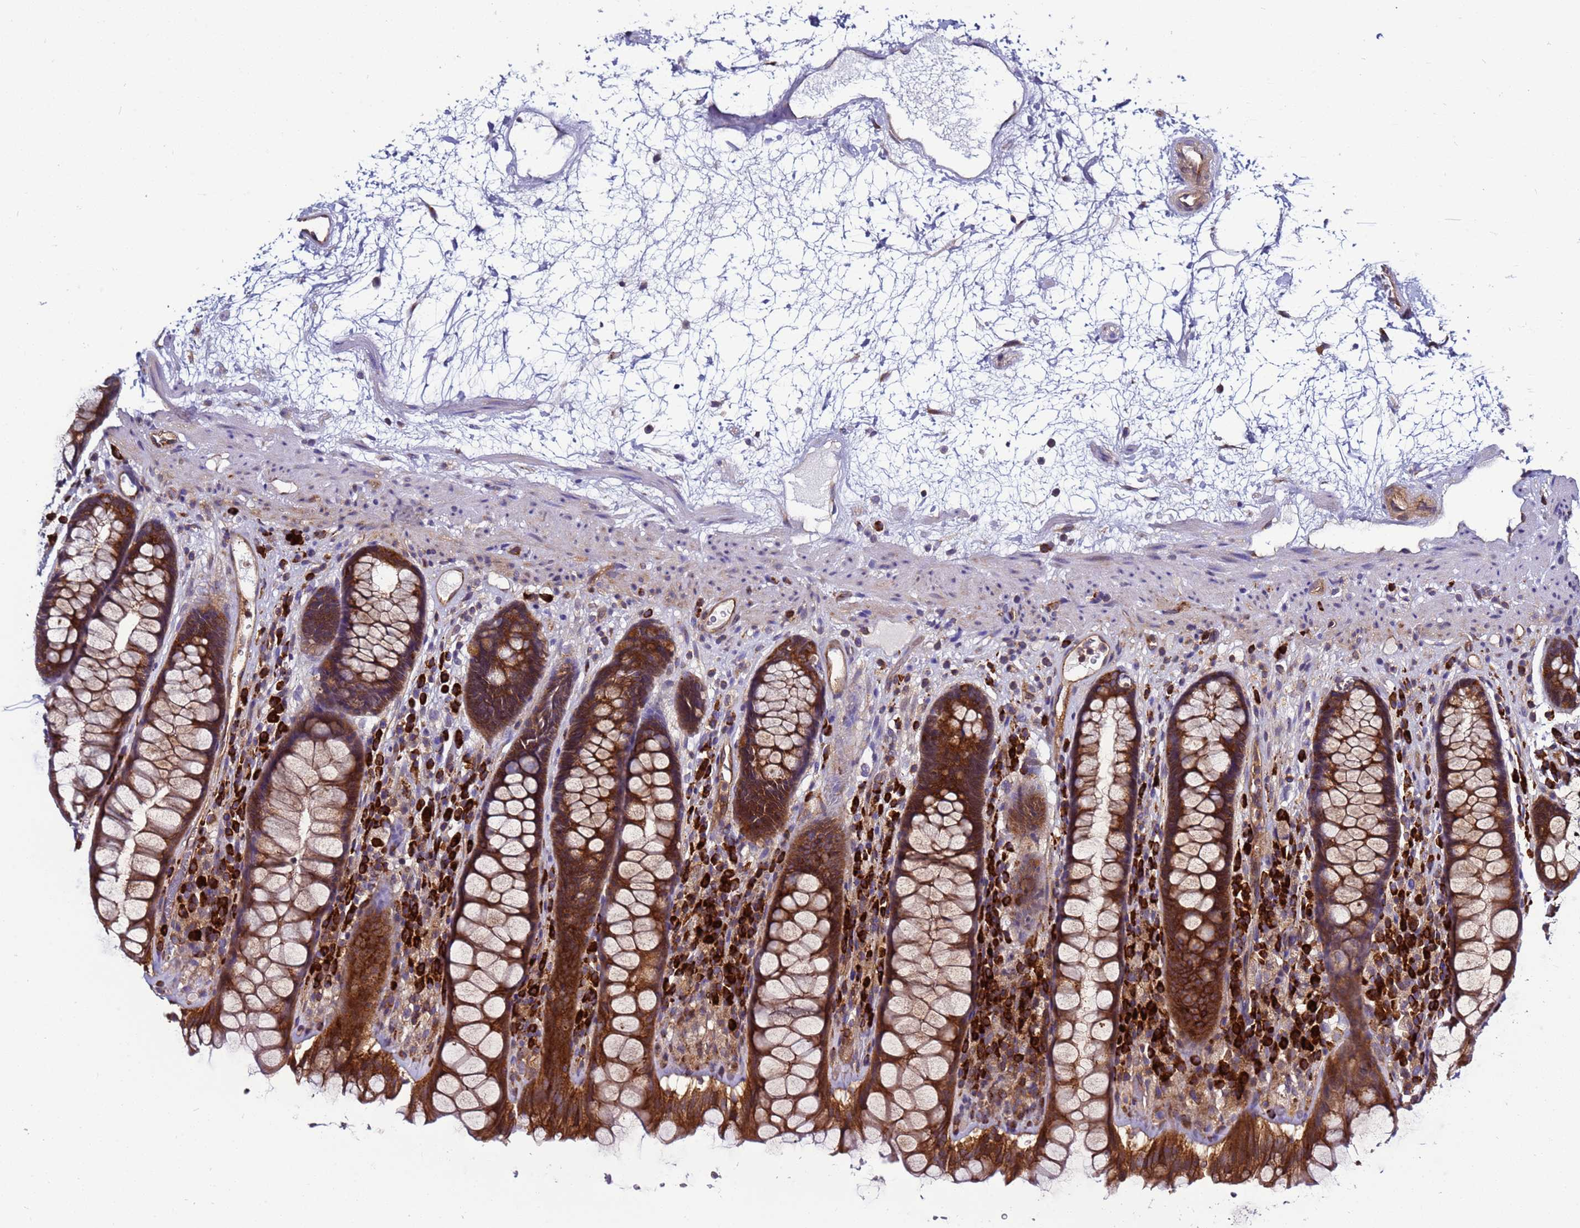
{"staining": {"intensity": "strong", "quantity": ">75%", "location": "cytoplasmic/membranous"}, "tissue": "rectum", "cell_type": "Glandular cells", "image_type": "normal", "snomed": [{"axis": "morphology", "description": "Normal tissue, NOS"}, {"axis": "topography", "description": "Rectum"}], "caption": "High-power microscopy captured an IHC histopathology image of unremarkable rectum, revealing strong cytoplasmic/membranous expression in approximately >75% of glandular cells. (DAB IHC, brown staining for protein, blue staining for nuclei).", "gene": "EFCAB8", "patient": {"sex": "male", "age": 64}}